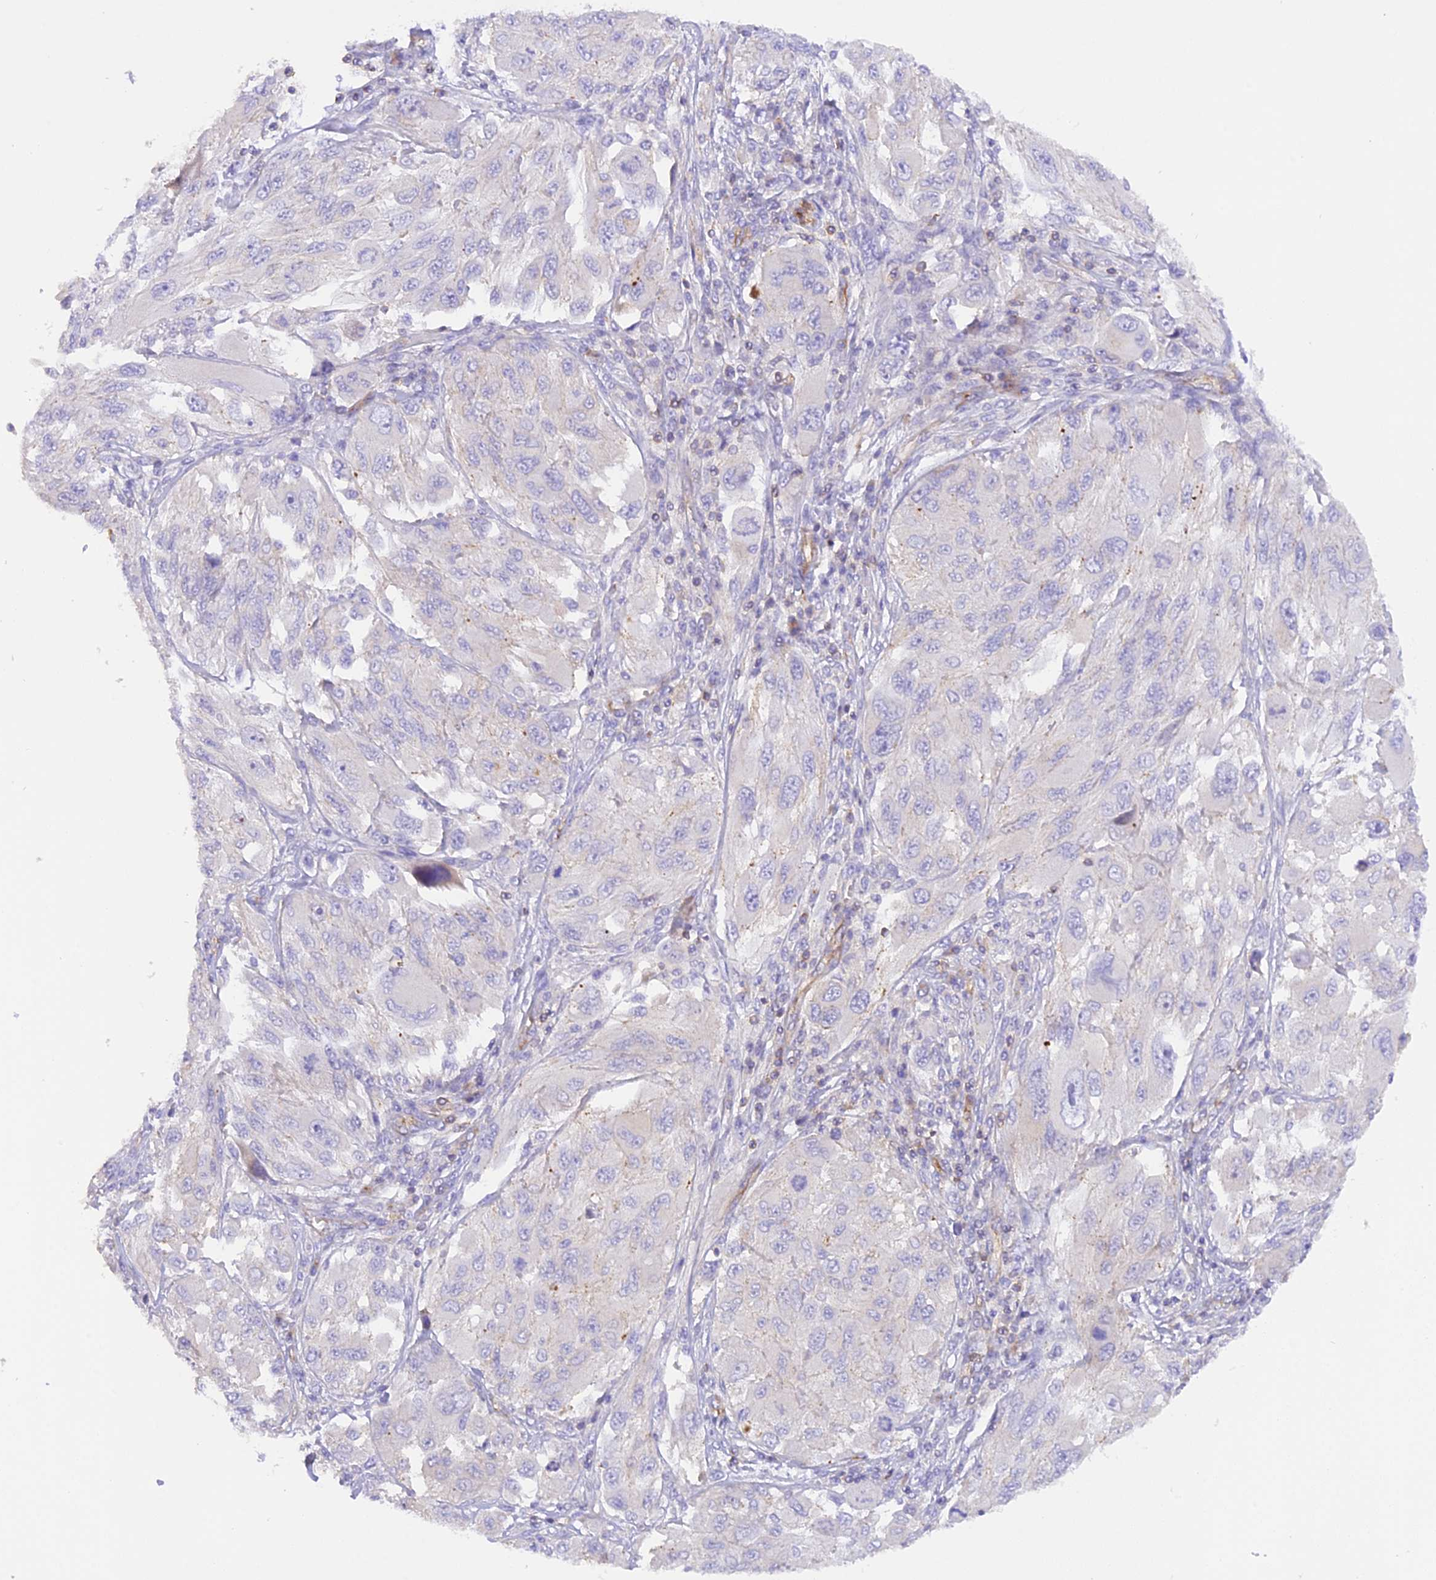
{"staining": {"intensity": "negative", "quantity": "none", "location": "none"}, "tissue": "melanoma", "cell_type": "Tumor cells", "image_type": "cancer", "snomed": [{"axis": "morphology", "description": "Malignant melanoma, NOS"}, {"axis": "topography", "description": "Skin"}], "caption": "The image shows no staining of tumor cells in malignant melanoma.", "gene": "FAM193A", "patient": {"sex": "female", "age": 91}}